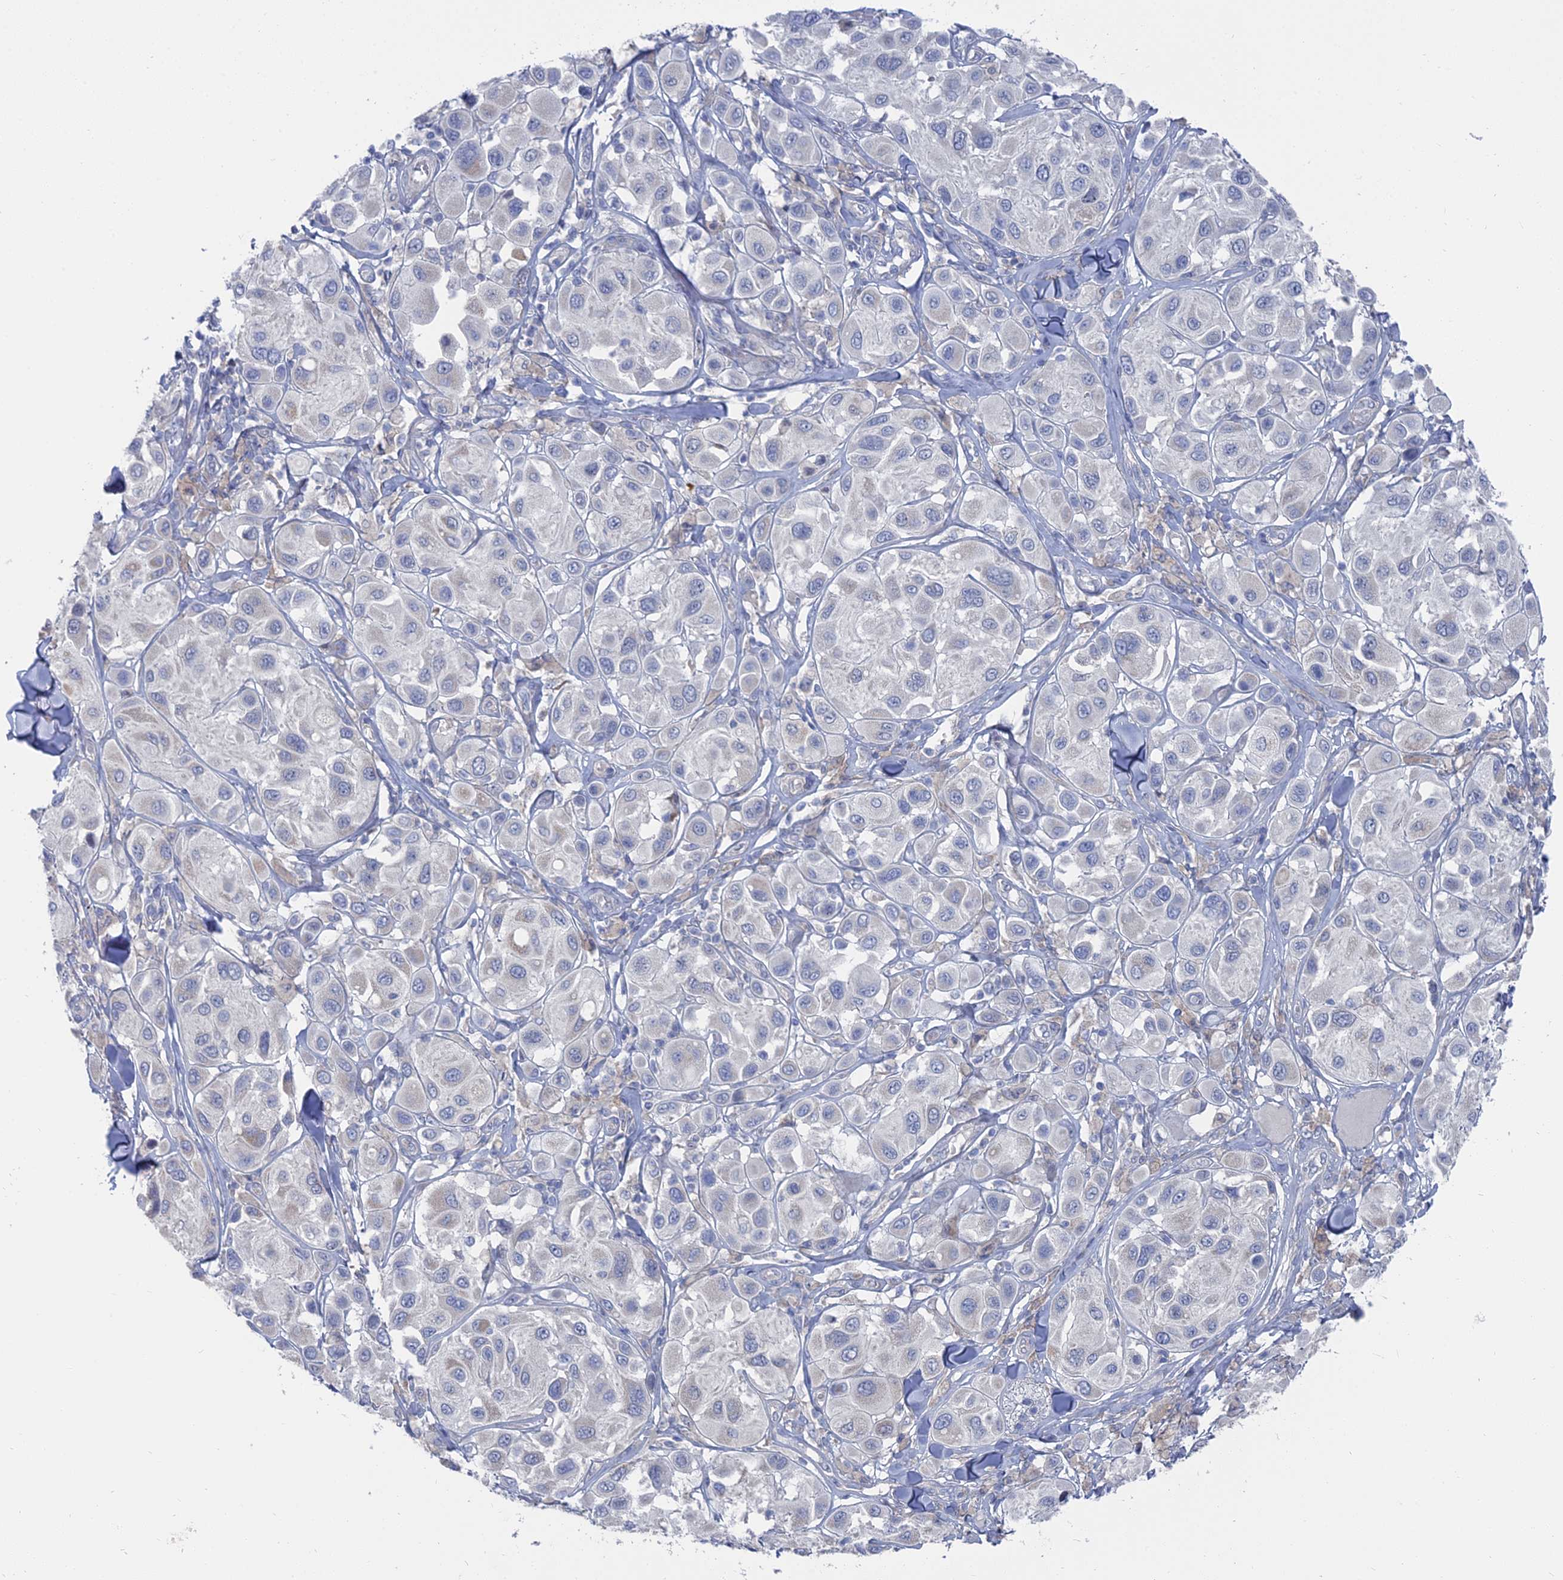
{"staining": {"intensity": "negative", "quantity": "none", "location": "none"}, "tissue": "melanoma", "cell_type": "Tumor cells", "image_type": "cancer", "snomed": [{"axis": "morphology", "description": "Malignant melanoma, Metastatic site"}, {"axis": "topography", "description": "Skin"}], "caption": "Tumor cells show no significant expression in malignant melanoma (metastatic site). Brightfield microscopy of immunohistochemistry stained with DAB (brown) and hematoxylin (blue), captured at high magnification.", "gene": "CCDC149", "patient": {"sex": "male", "age": 41}}